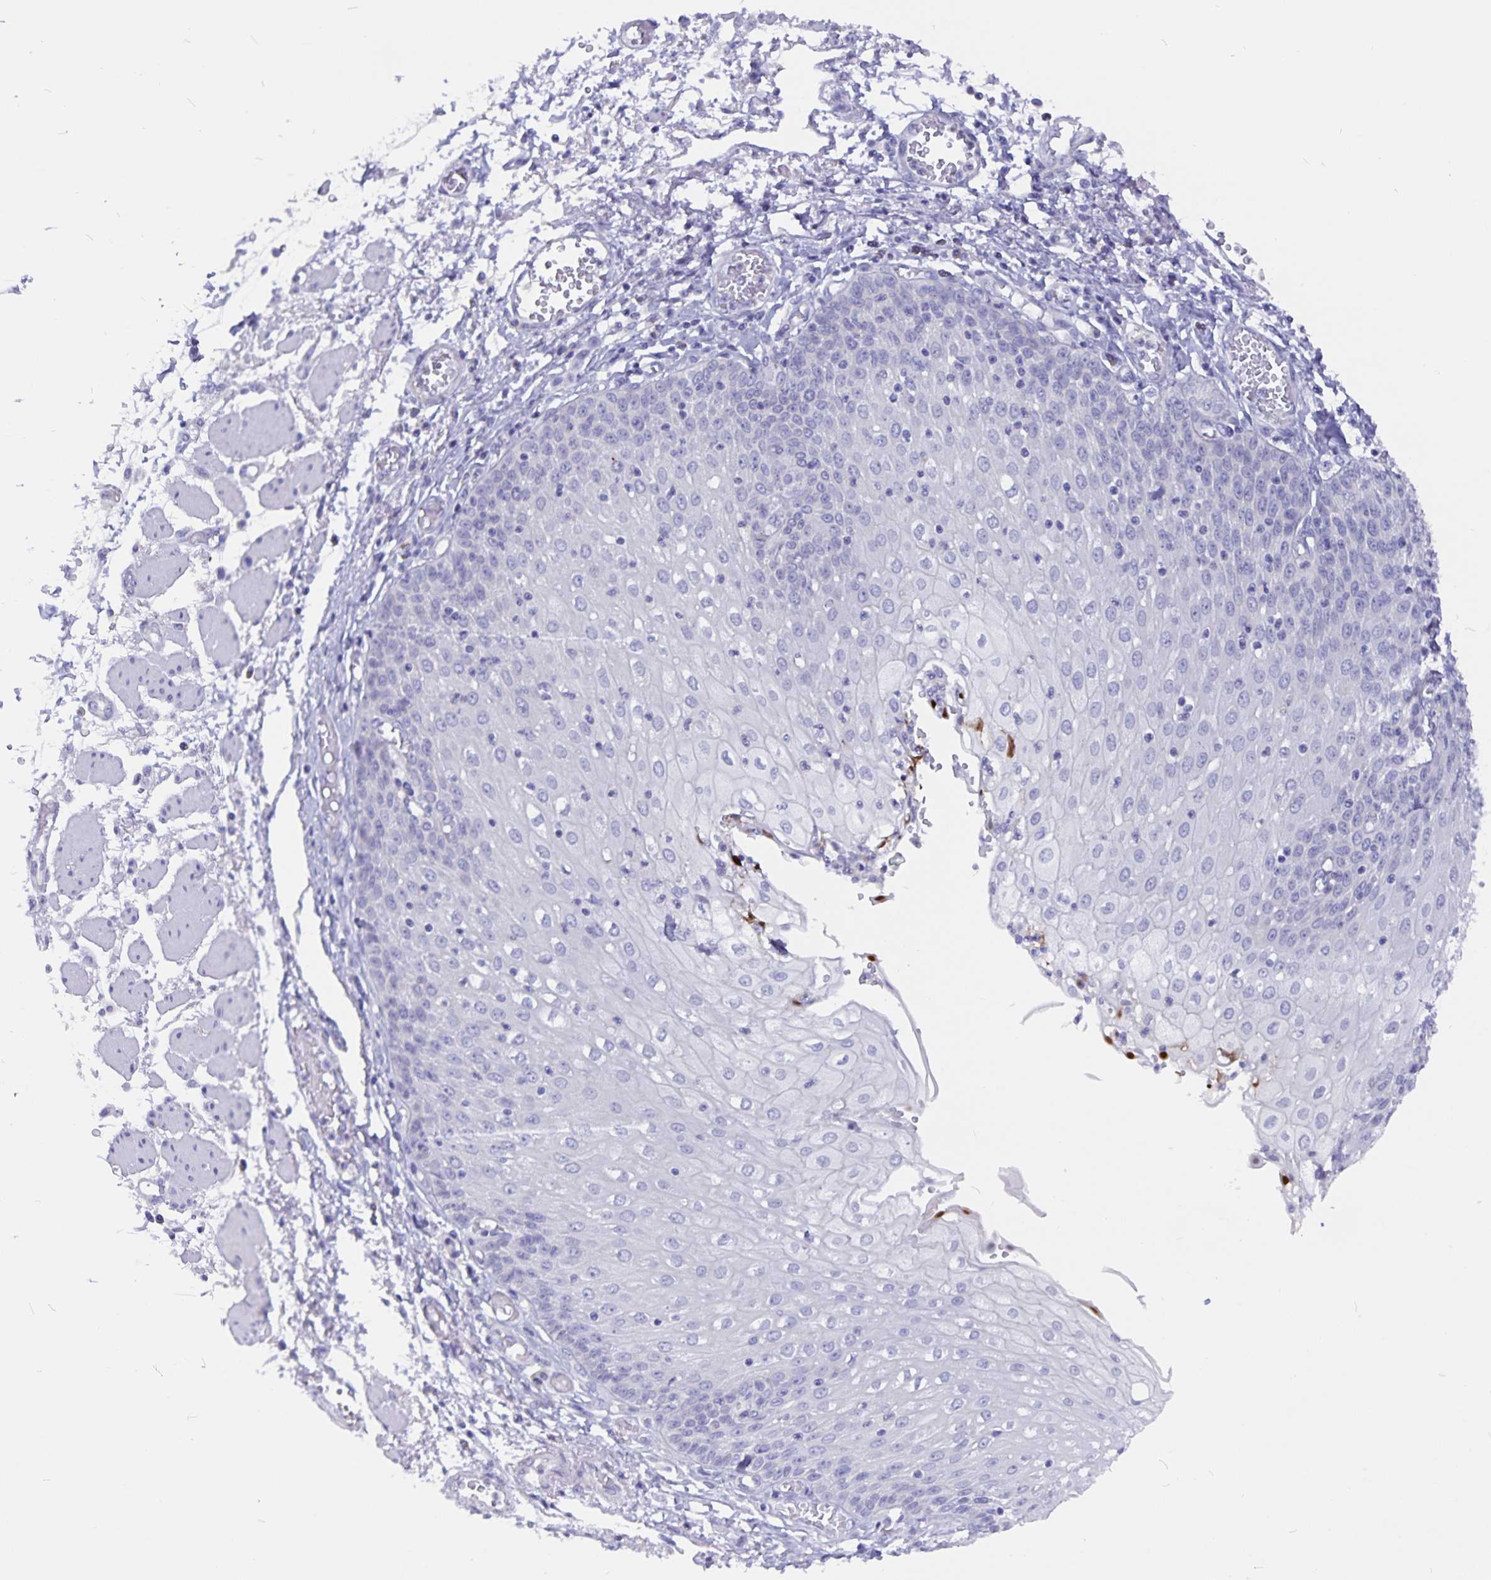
{"staining": {"intensity": "negative", "quantity": "none", "location": "none"}, "tissue": "esophagus", "cell_type": "Squamous epithelial cells", "image_type": "normal", "snomed": [{"axis": "morphology", "description": "Normal tissue, NOS"}, {"axis": "morphology", "description": "Adenocarcinoma, NOS"}, {"axis": "topography", "description": "Esophagus"}], "caption": "Immunohistochemical staining of normal human esophagus displays no significant staining in squamous epithelial cells. (DAB (3,3'-diaminobenzidine) IHC, high magnification).", "gene": "SNTN", "patient": {"sex": "male", "age": 81}}